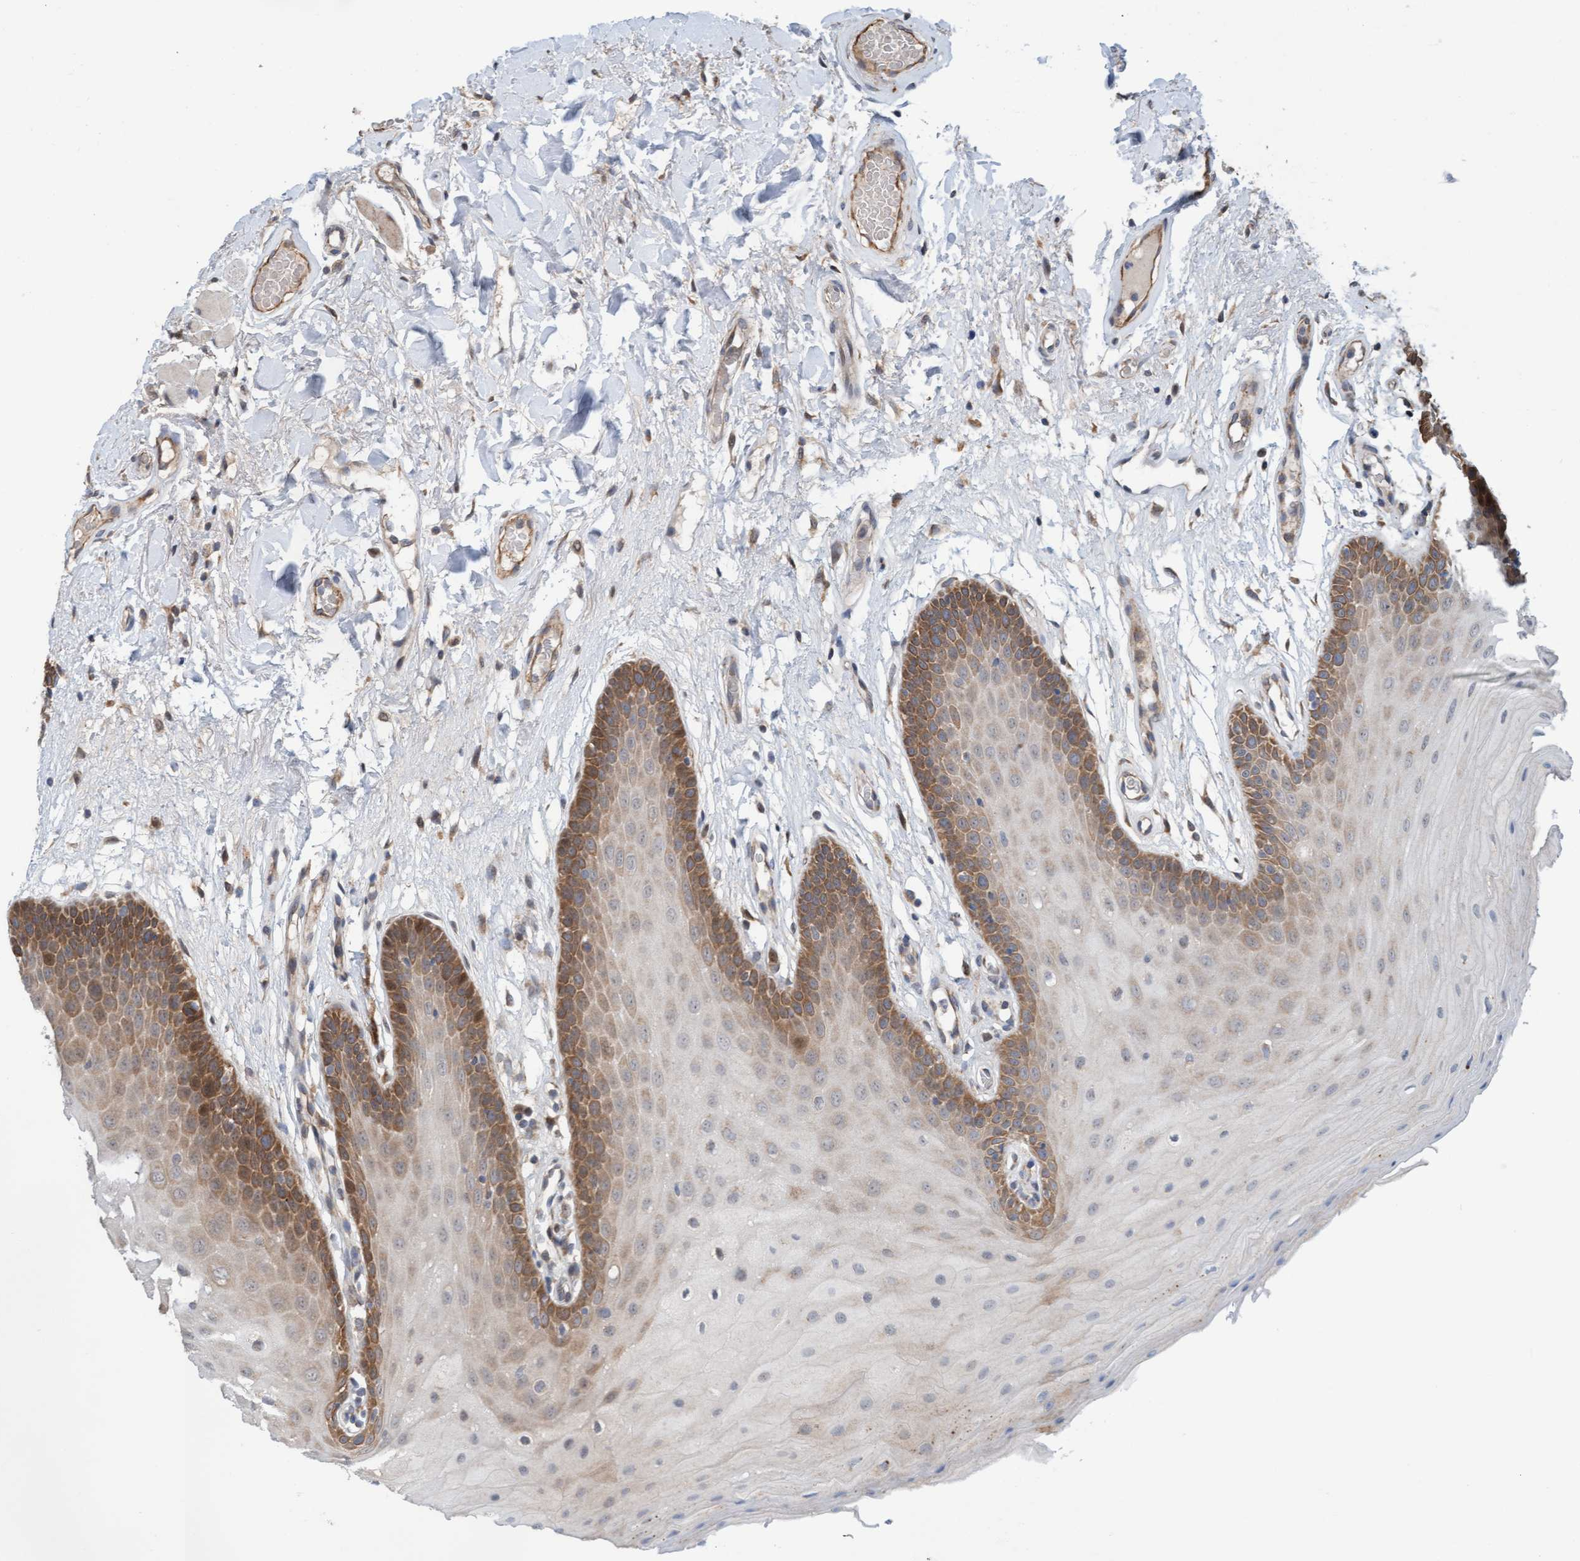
{"staining": {"intensity": "moderate", "quantity": "<25%", "location": "cytoplasmic/membranous"}, "tissue": "oral mucosa", "cell_type": "Squamous epithelial cells", "image_type": "normal", "snomed": [{"axis": "morphology", "description": "Normal tissue, NOS"}, {"axis": "morphology", "description": "Squamous cell carcinoma, NOS"}, {"axis": "topography", "description": "Oral tissue"}, {"axis": "topography", "description": "Head-Neck"}], "caption": "A high-resolution micrograph shows IHC staining of unremarkable oral mucosa, which shows moderate cytoplasmic/membranous staining in approximately <25% of squamous epithelial cells.", "gene": "ZNF566", "patient": {"sex": "male", "age": 71}}